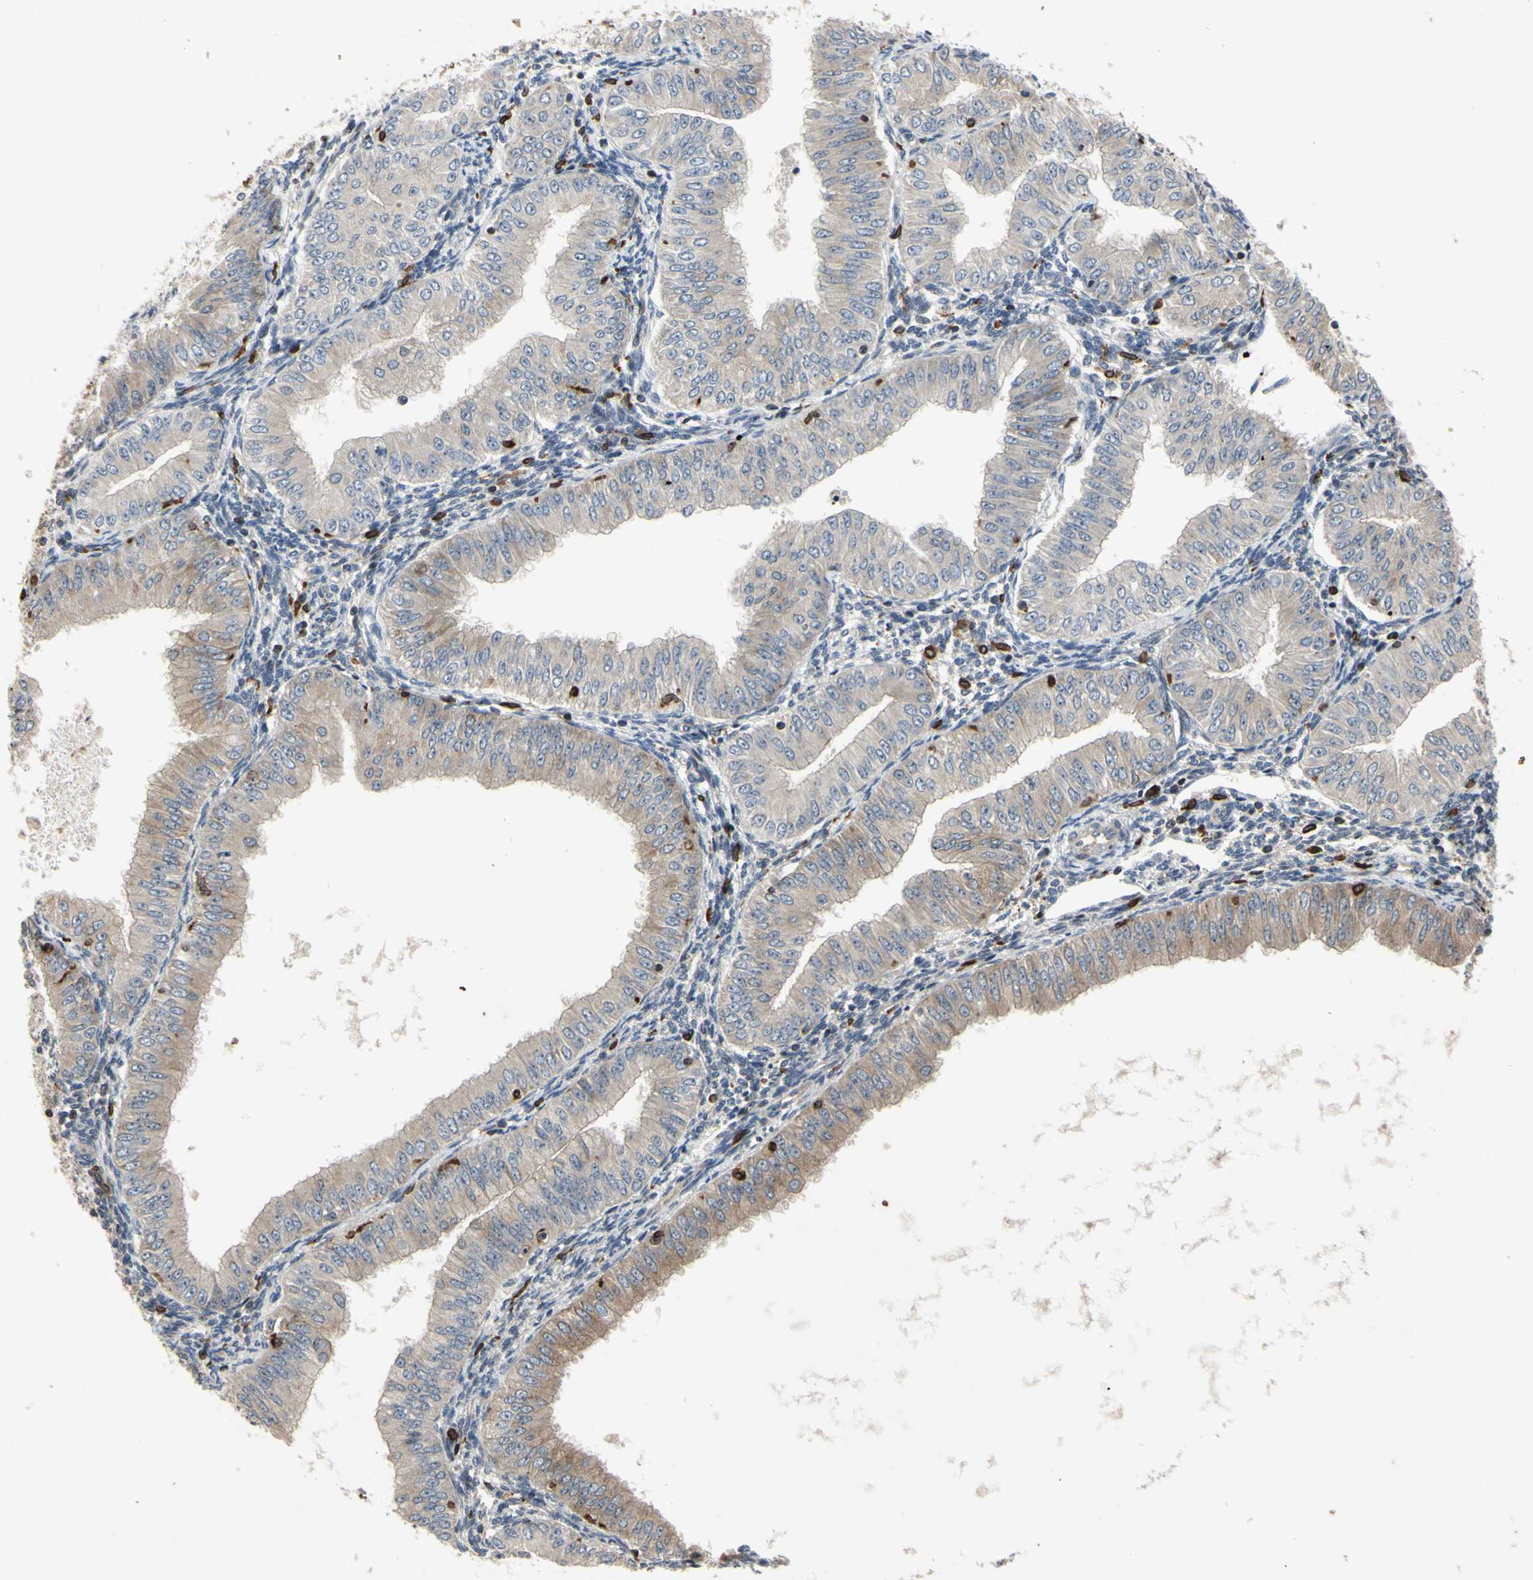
{"staining": {"intensity": "weak", "quantity": ">75%", "location": "cytoplasmic/membranous"}, "tissue": "endometrial cancer", "cell_type": "Tumor cells", "image_type": "cancer", "snomed": [{"axis": "morphology", "description": "Normal tissue, NOS"}, {"axis": "morphology", "description": "Adenocarcinoma, NOS"}, {"axis": "topography", "description": "Endometrium"}], "caption": "This micrograph demonstrates IHC staining of human endometrial cancer, with low weak cytoplasmic/membranous expression in about >75% of tumor cells.", "gene": "PLXNA2", "patient": {"sex": "female", "age": 53}}